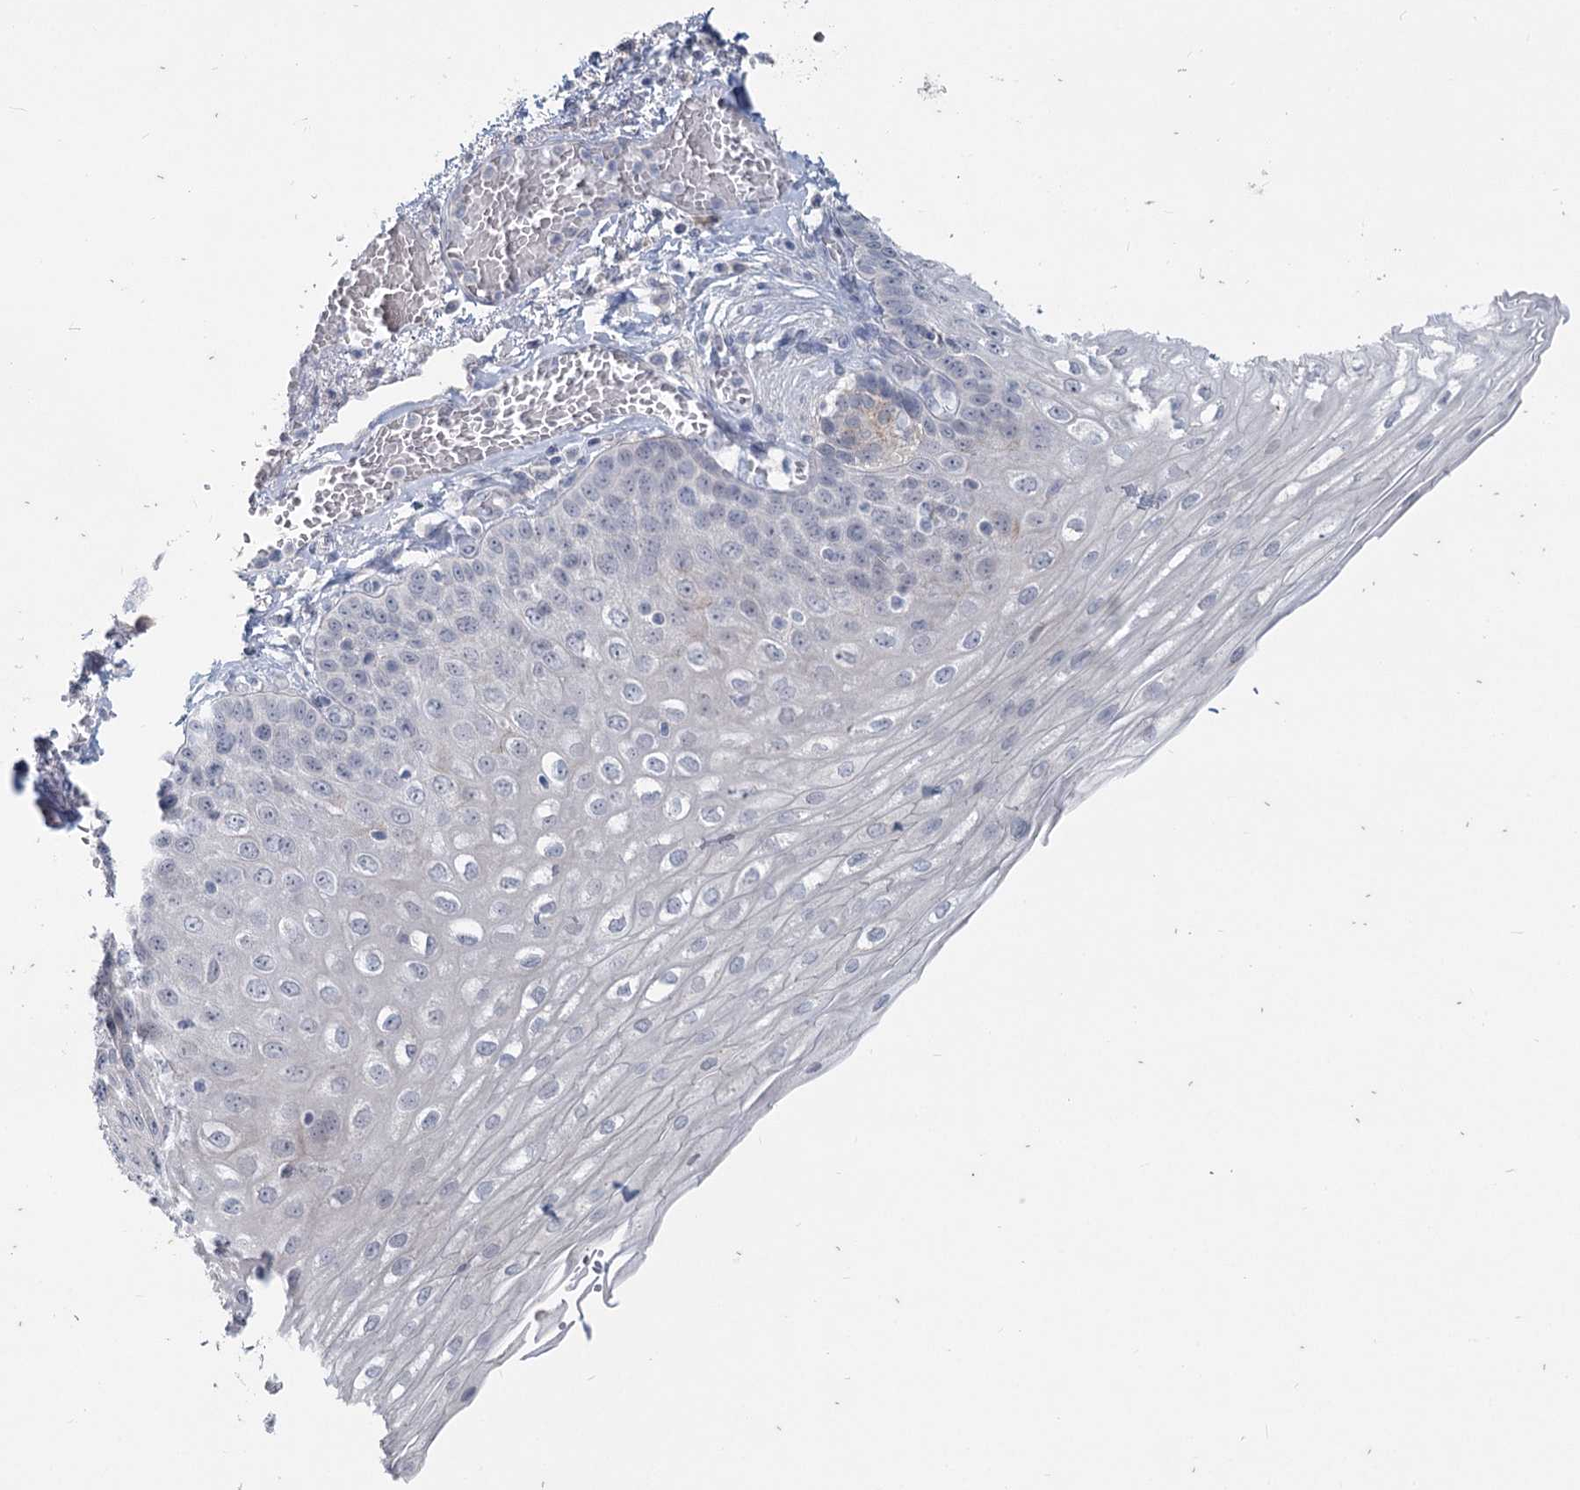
{"staining": {"intensity": "negative", "quantity": "none", "location": "none"}, "tissue": "esophagus", "cell_type": "Squamous epithelial cells", "image_type": "normal", "snomed": [{"axis": "morphology", "description": "Normal tissue, NOS"}, {"axis": "topography", "description": "Esophagus"}], "caption": "This is an IHC image of benign human esophagus. There is no staining in squamous epithelial cells.", "gene": "SLC9A3", "patient": {"sex": "male", "age": 81}}